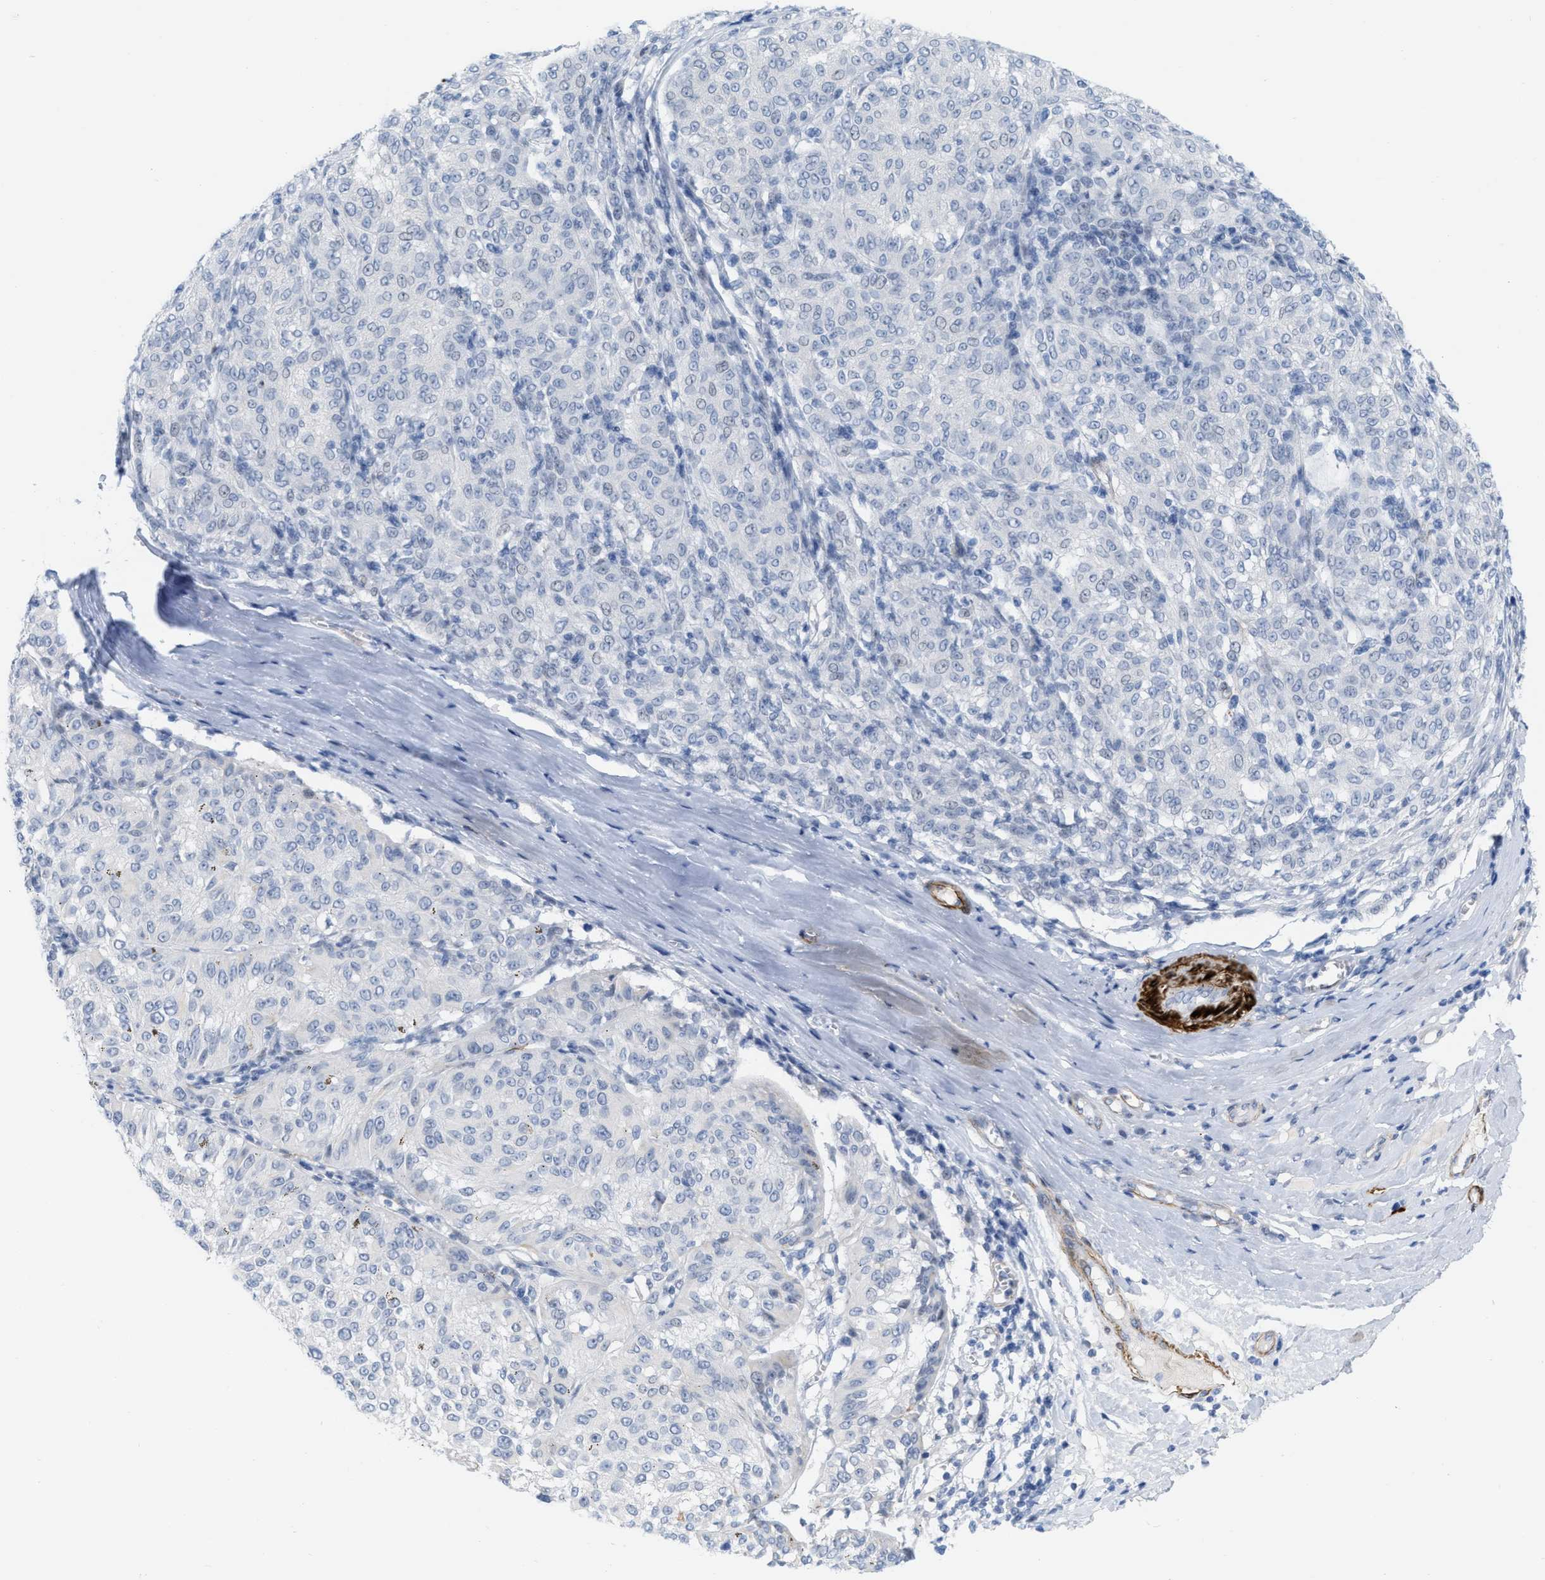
{"staining": {"intensity": "negative", "quantity": "none", "location": "none"}, "tissue": "melanoma", "cell_type": "Tumor cells", "image_type": "cancer", "snomed": [{"axis": "morphology", "description": "Malignant melanoma, NOS"}, {"axis": "topography", "description": "Skin"}], "caption": "There is no significant expression in tumor cells of malignant melanoma. (DAB immunohistochemistry visualized using brightfield microscopy, high magnification).", "gene": "TAGLN", "patient": {"sex": "female", "age": 72}}